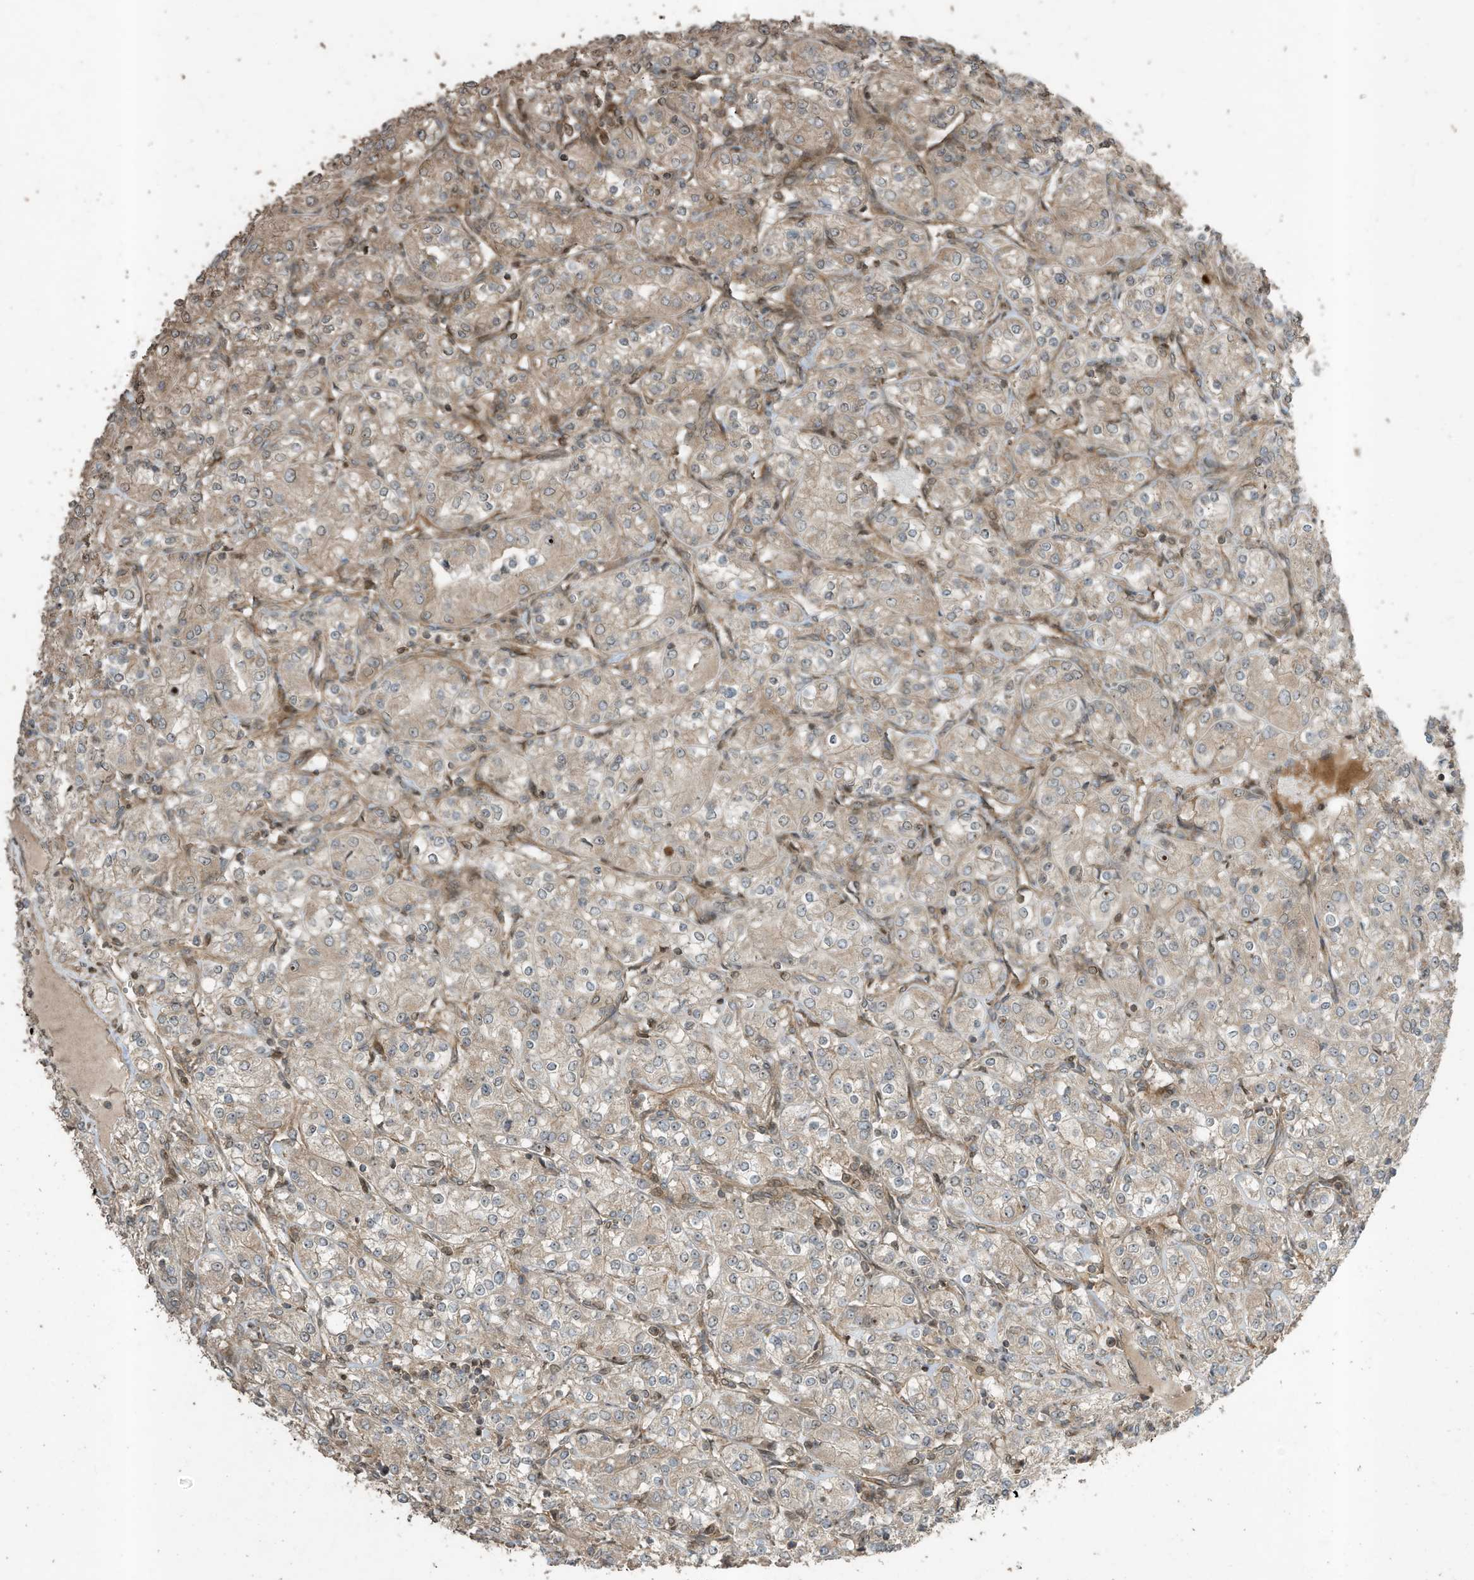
{"staining": {"intensity": "weak", "quantity": ">75%", "location": "cytoplasmic/membranous"}, "tissue": "renal cancer", "cell_type": "Tumor cells", "image_type": "cancer", "snomed": [{"axis": "morphology", "description": "Adenocarcinoma, NOS"}, {"axis": "topography", "description": "Kidney"}], "caption": "High-magnification brightfield microscopy of renal cancer stained with DAB (brown) and counterstained with hematoxylin (blue). tumor cells exhibit weak cytoplasmic/membranous staining is appreciated in about>75% of cells.", "gene": "ZNF653", "patient": {"sex": "male", "age": 77}}